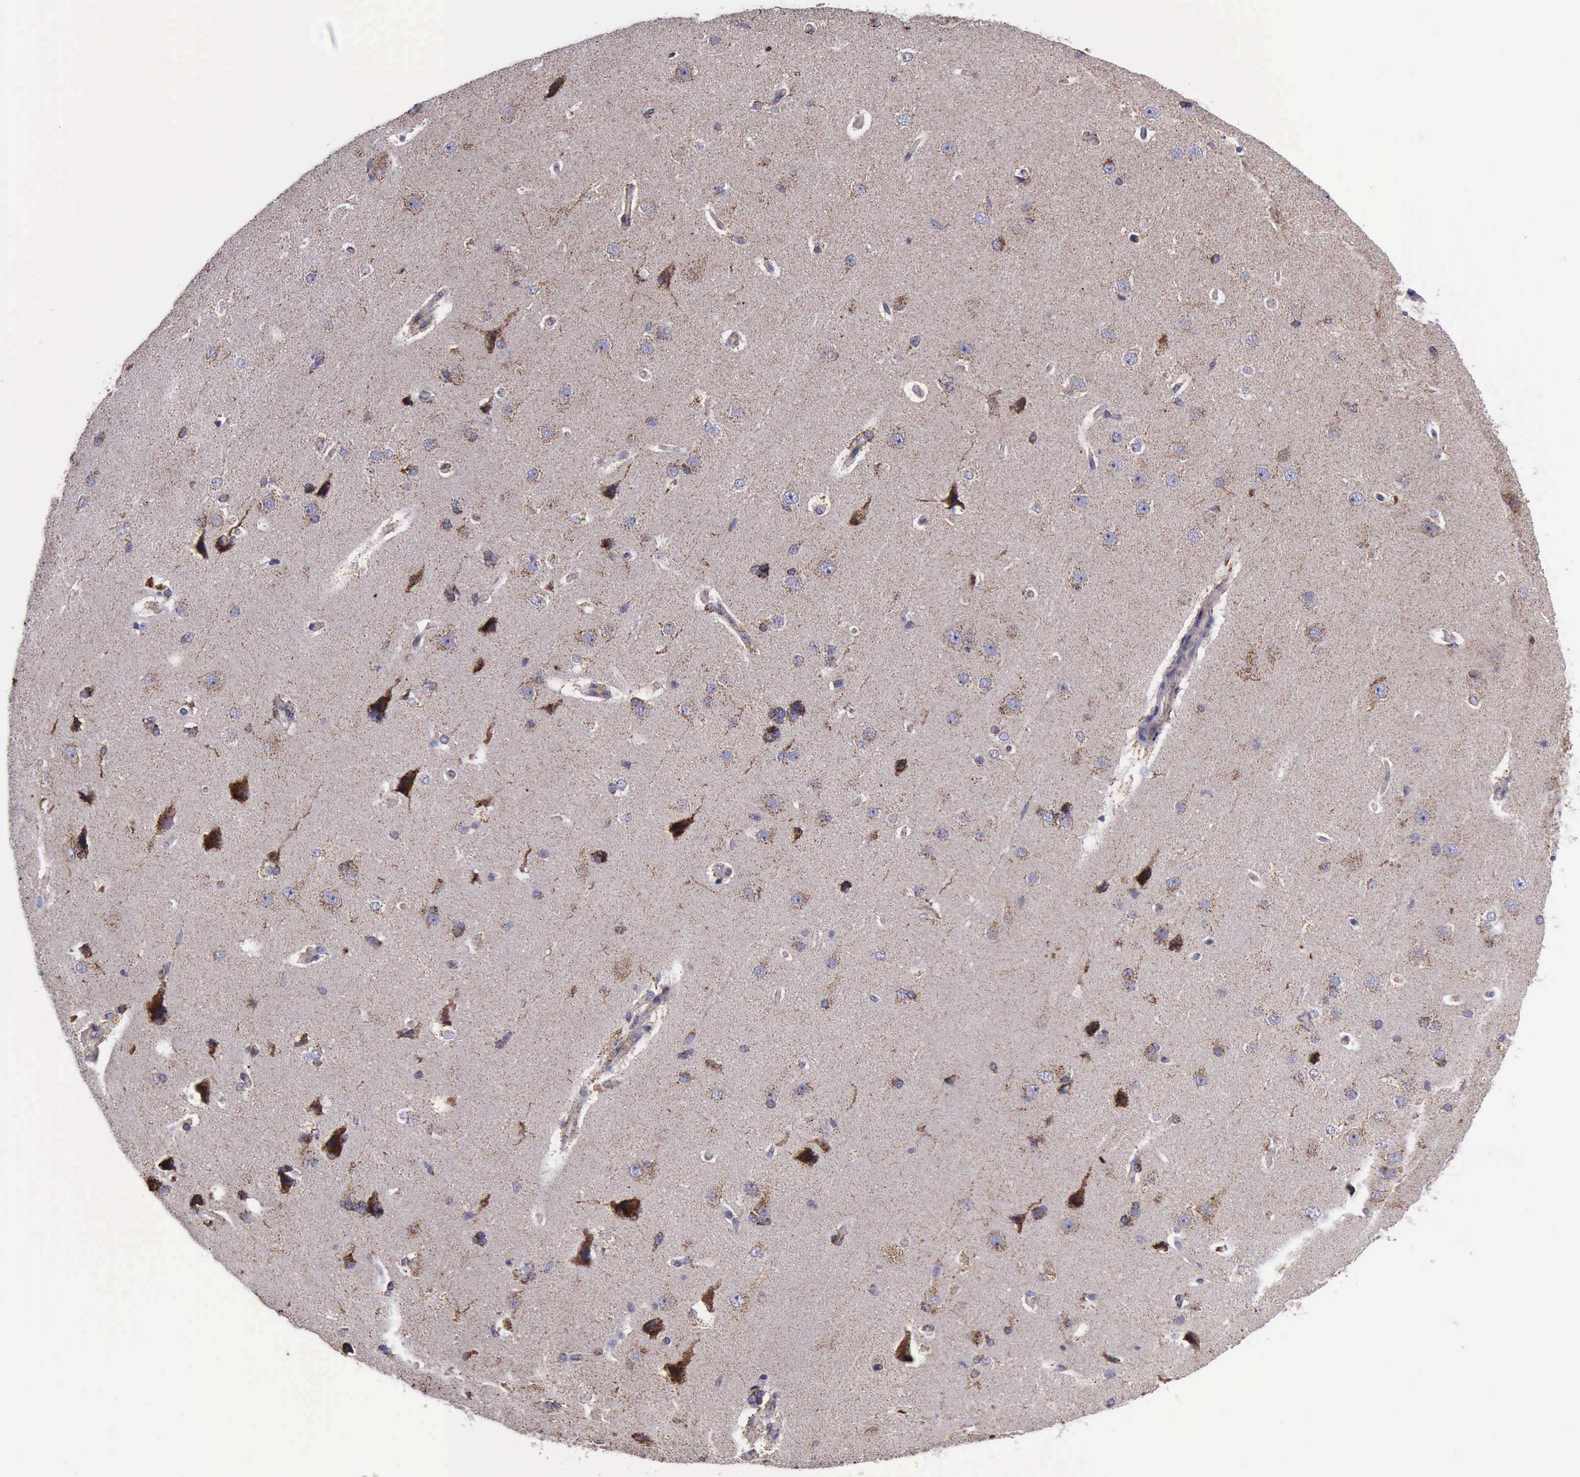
{"staining": {"intensity": "moderate", "quantity": ">75%", "location": "cytoplasmic/membranous"}, "tissue": "cerebral cortex", "cell_type": "Endothelial cells", "image_type": "normal", "snomed": [{"axis": "morphology", "description": "Normal tissue, NOS"}, {"axis": "topography", "description": "Cerebral cortex"}], "caption": "Endothelial cells demonstrate medium levels of moderate cytoplasmic/membranous expression in approximately >75% of cells in unremarkable human cerebral cortex. Ihc stains the protein of interest in brown and the nuclei are stained blue.", "gene": "TXN2", "patient": {"sex": "female", "age": 45}}